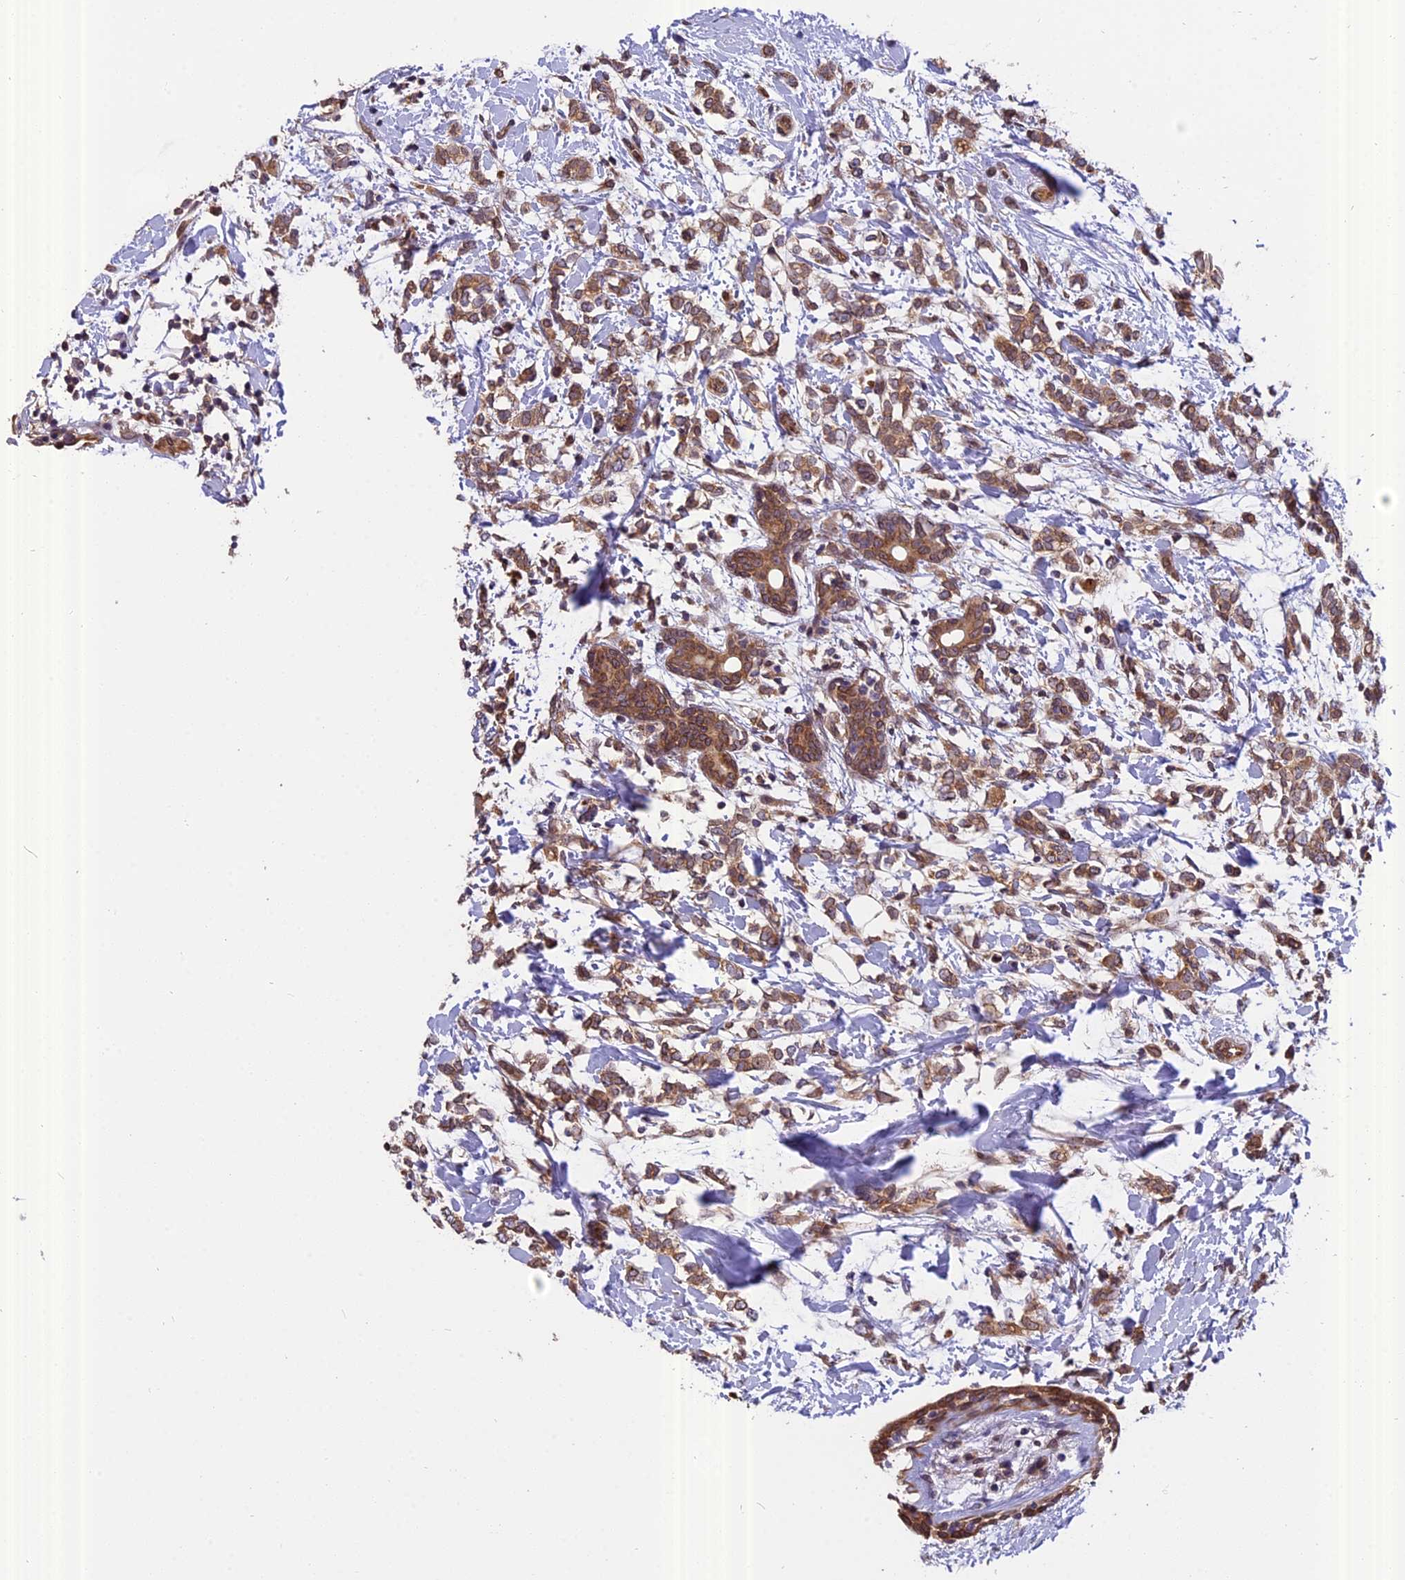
{"staining": {"intensity": "moderate", "quantity": ">75%", "location": "cytoplasmic/membranous"}, "tissue": "breast cancer", "cell_type": "Tumor cells", "image_type": "cancer", "snomed": [{"axis": "morphology", "description": "Normal tissue, NOS"}, {"axis": "morphology", "description": "Lobular carcinoma"}, {"axis": "topography", "description": "Breast"}], "caption": "Moderate cytoplasmic/membranous expression for a protein is identified in approximately >75% of tumor cells of breast cancer using immunohistochemistry (IHC).", "gene": "CHMP2A", "patient": {"sex": "female", "age": 47}}